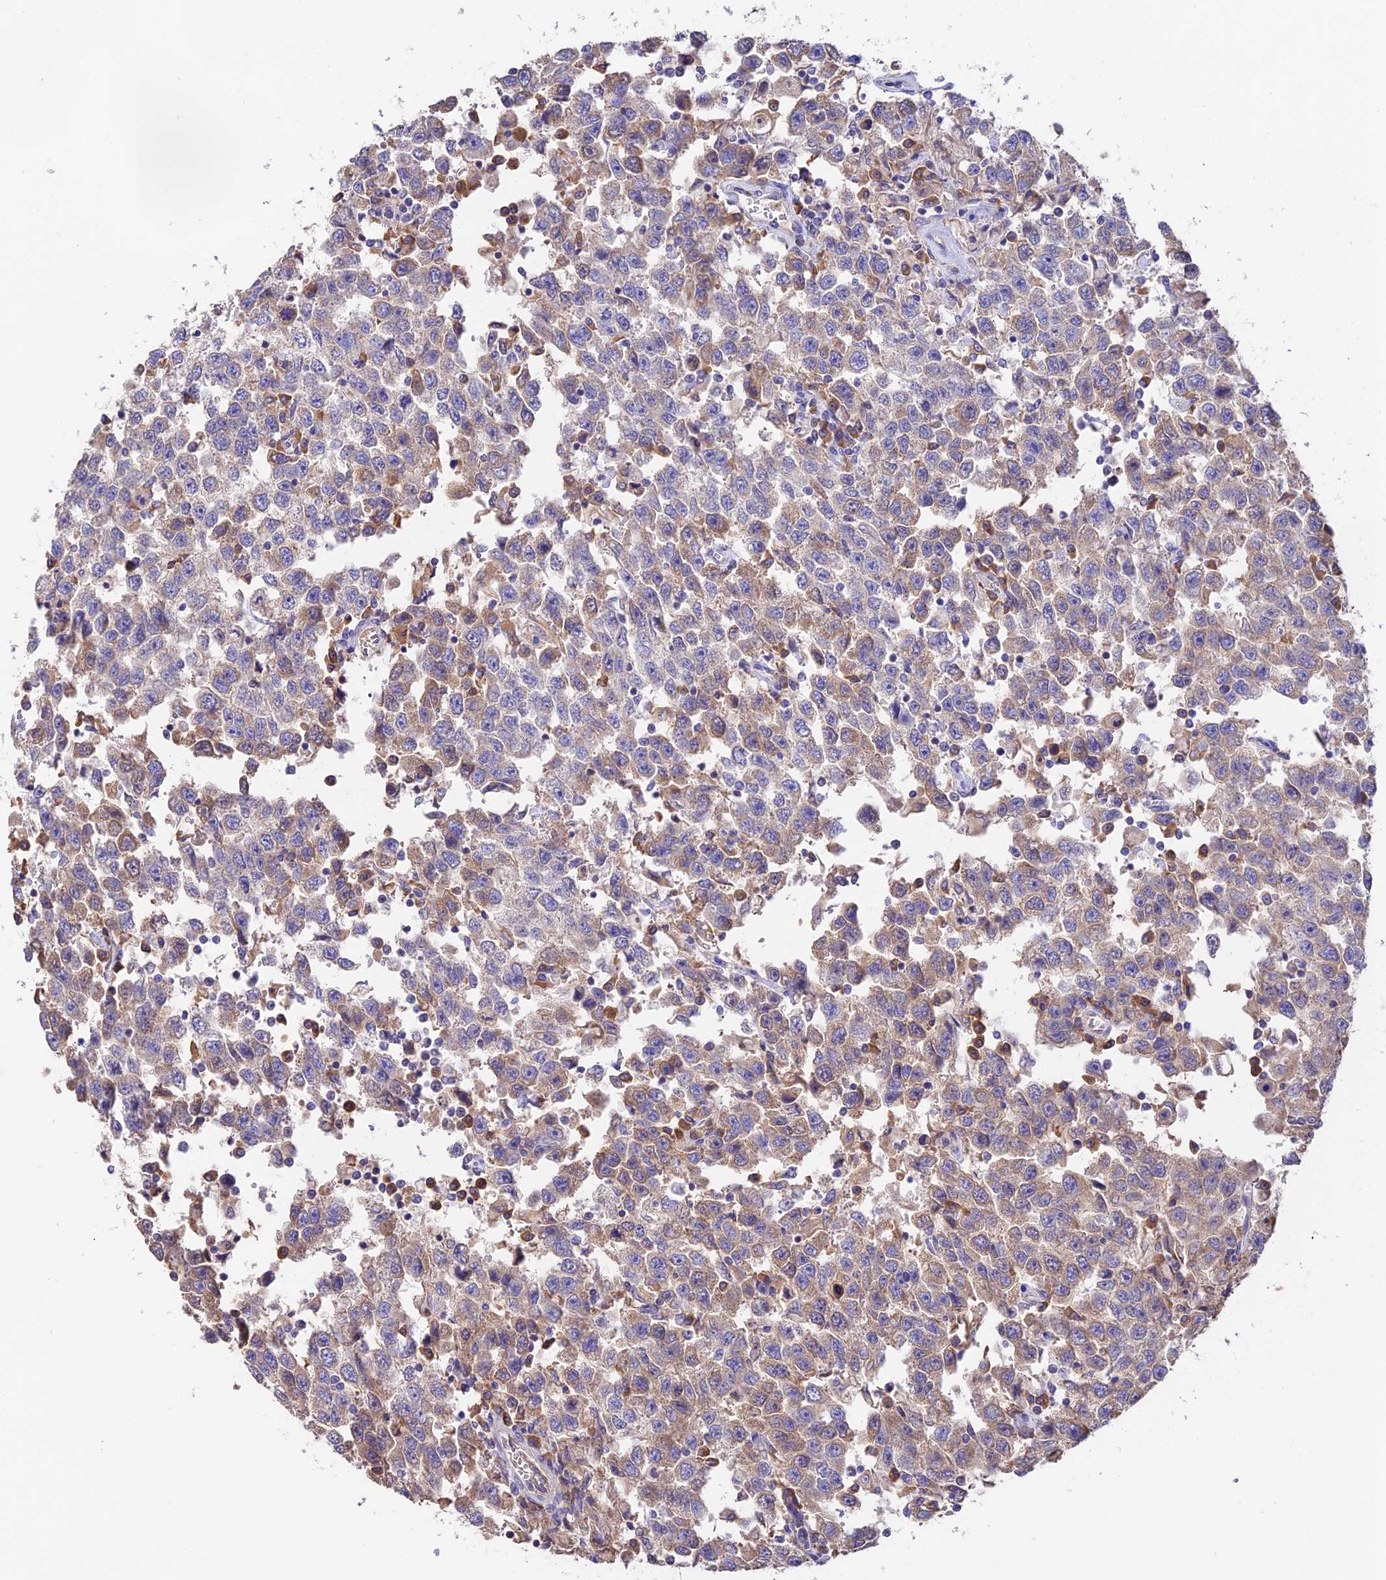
{"staining": {"intensity": "moderate", "quantity": "<25%", "location": "cytoplasmic/membranous"}, "tissue": "testis cancer", "cell_type": "Tumor cells", "image_type": "cancer", "snomed": [{"axis": "morphology", "description": "Seminoma, NOS"}, {"axis": "topography", "description": "Testis"}], "caption": "Testis seminoma stained with a protein marker shows moderate staining in tumor cells.", "gene": "EMC3", "patient": {"sex": "male", "age": 41}}